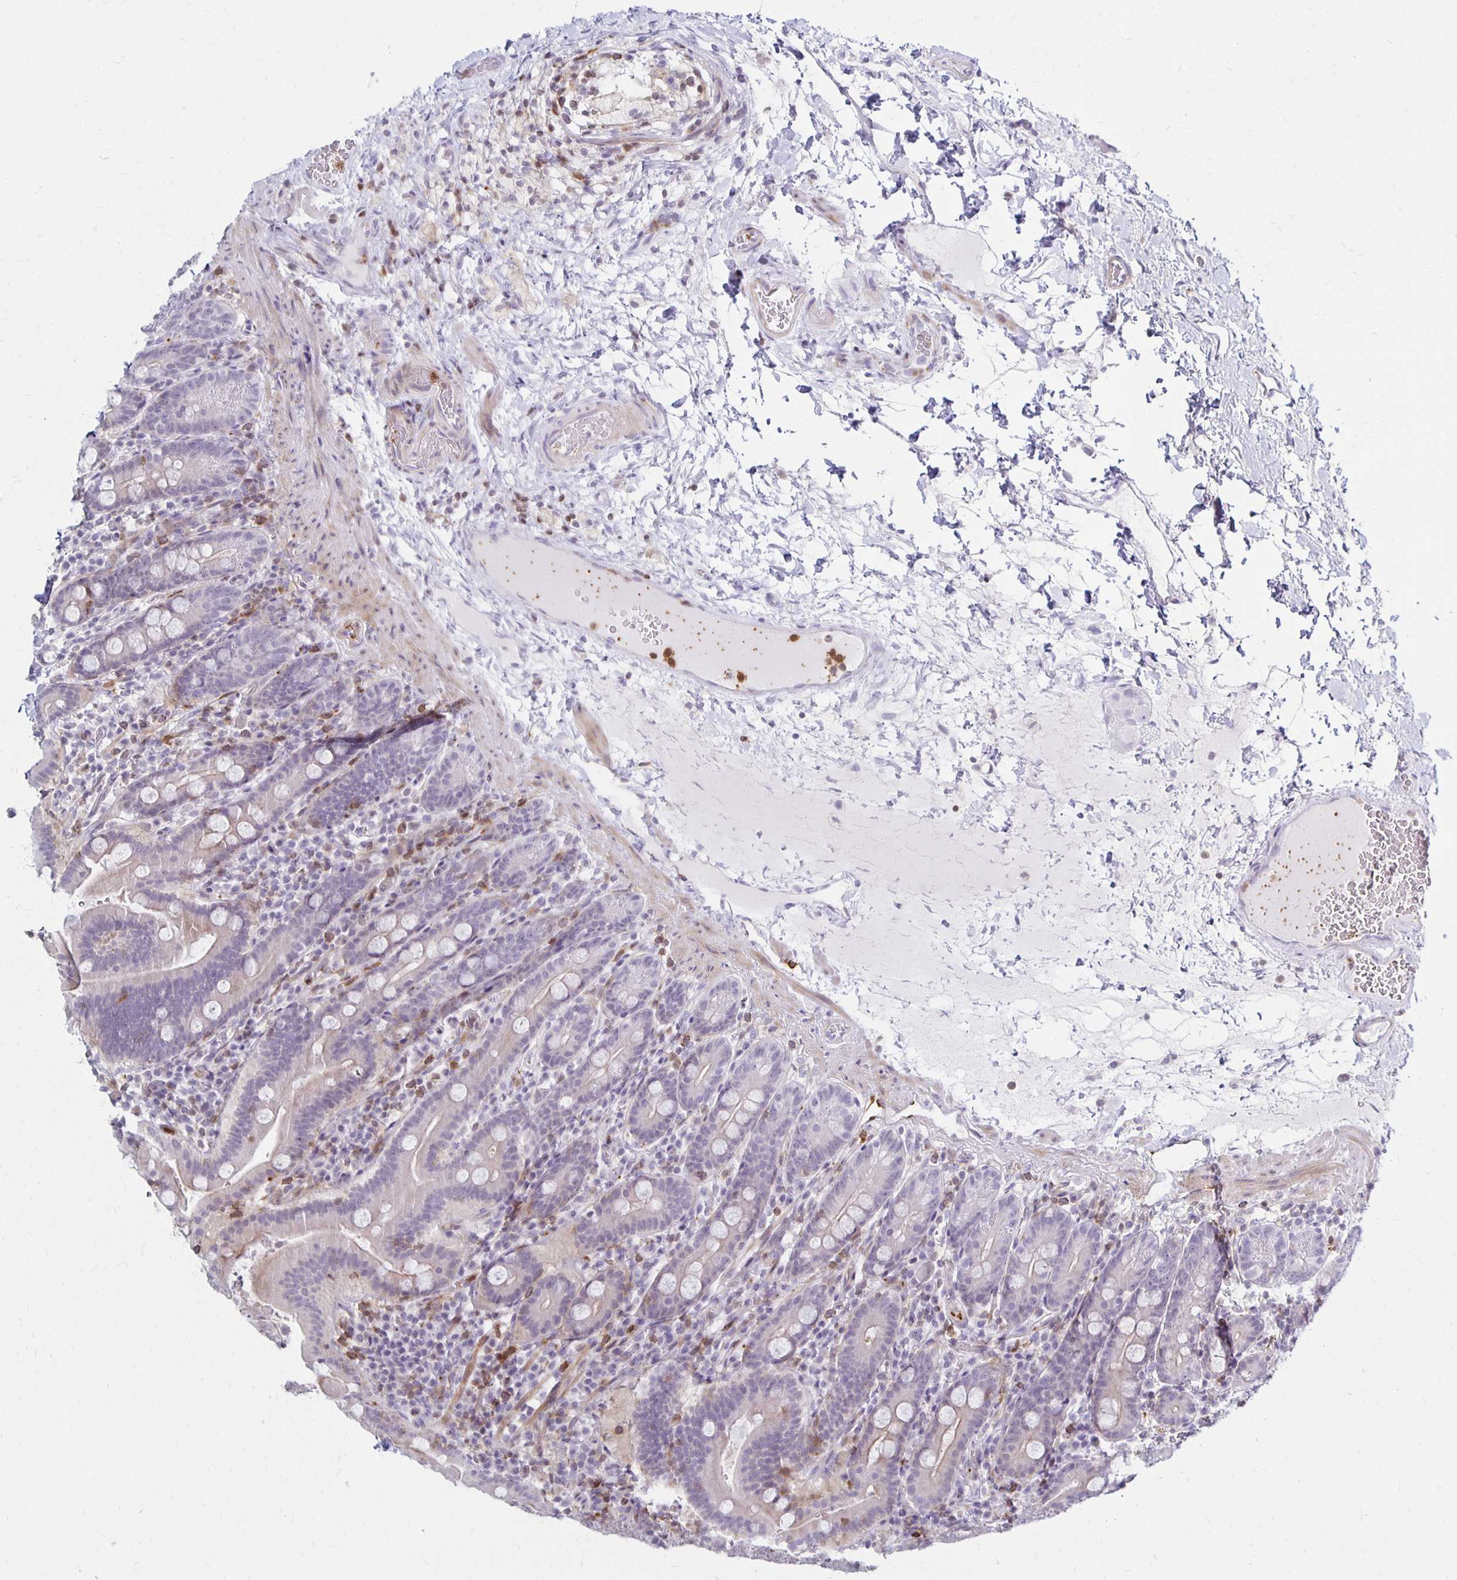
{"staining": {"intensity": "negative", "quantity": "none", "location": "none"}, "tissue": "small intestine", "cell_type": "Glandular cells", "image_type": "normal", "snomed": [{"axis": "morphology", "description": "Normal tissue, NOS"}, {"axis": "topography", "description": "Small intestine"}], "caption": "Immunohistochemistry histopathology image of benign small intestine stained for a protein (brown), which shows no positivity in glandular cells. (Brightfield microscopy of DAB IHC at high magnification).", "gene": "CCL21", "patient": {"sex": "male", "age": 26}}